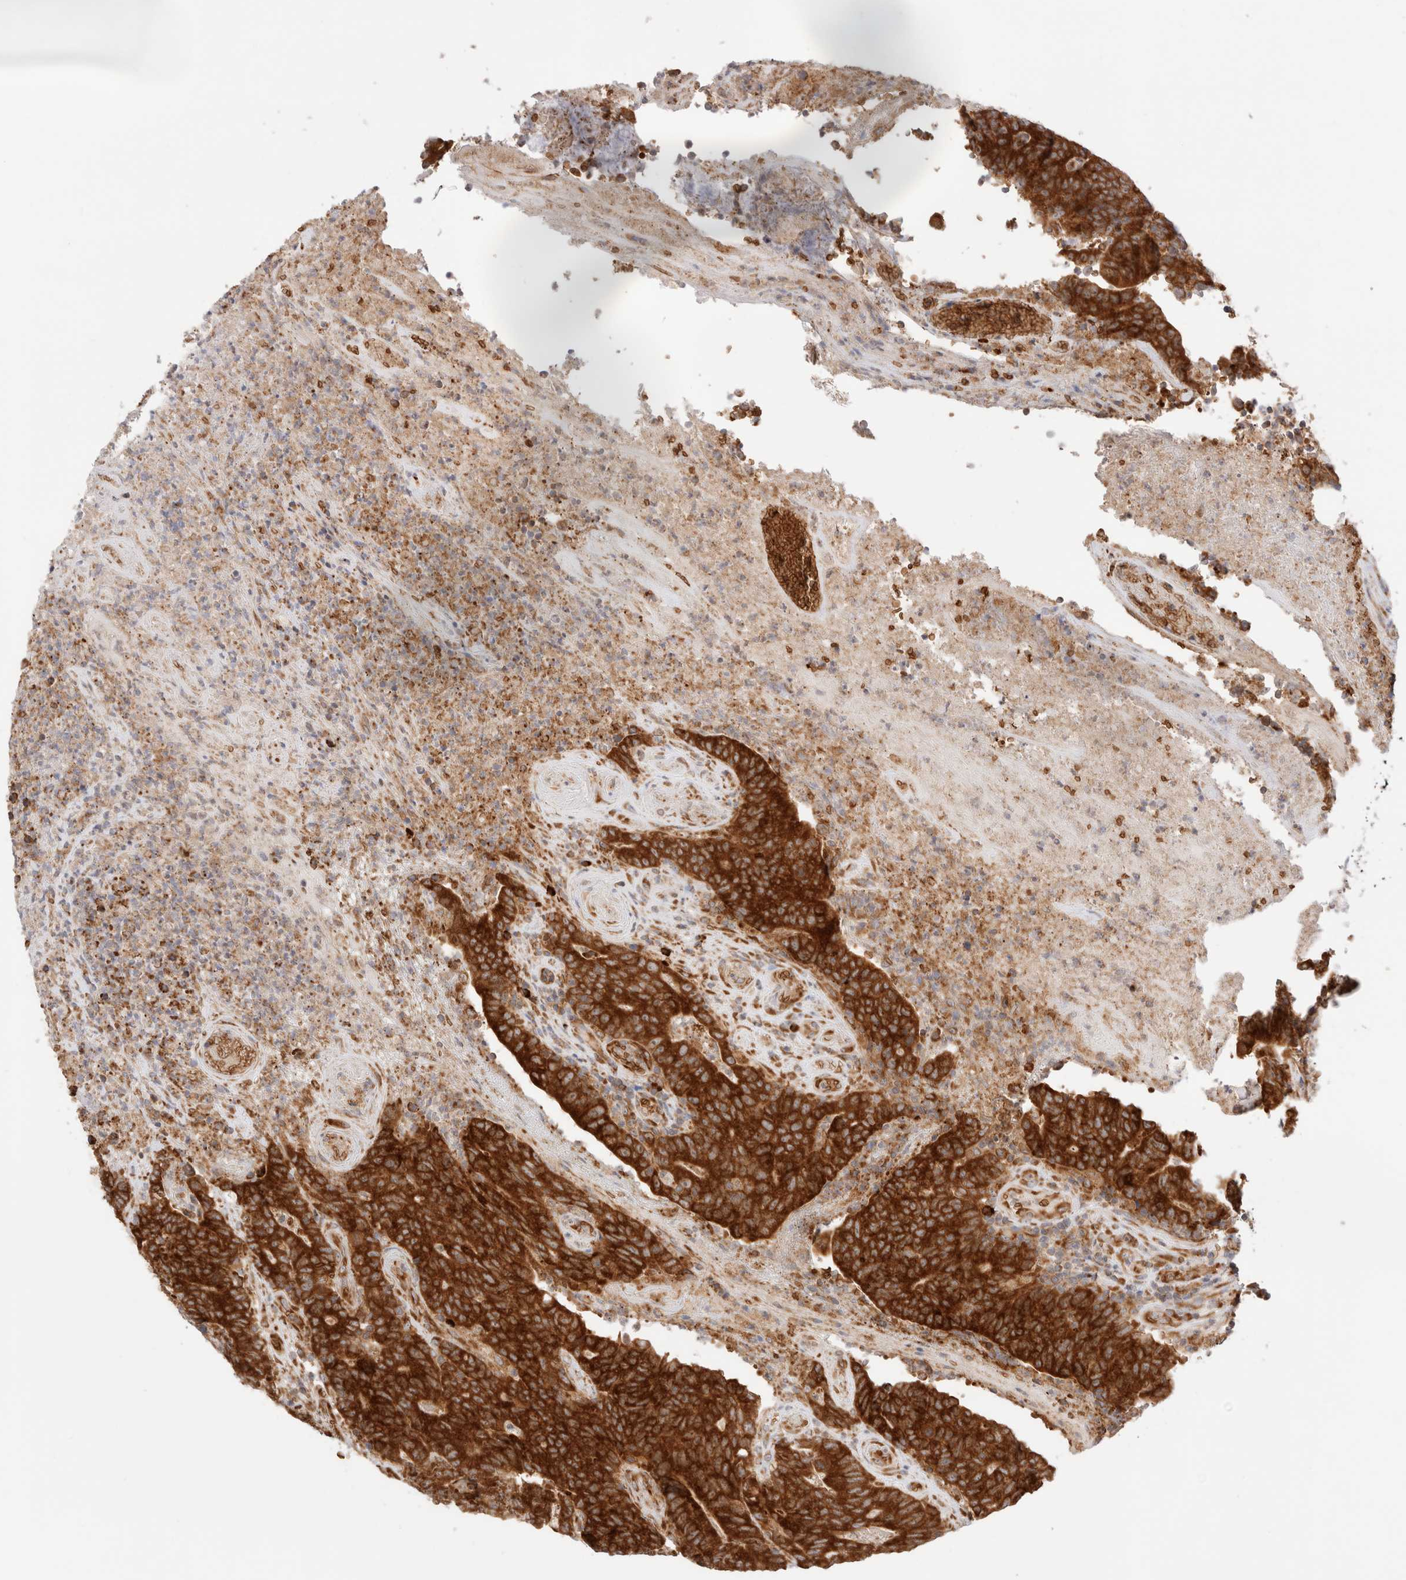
{"staining": {"intensity": "strong", "quantity": ">75%", "location": "cytoplasmic/membranous"}, "tissue": "colorectal cancer", "cell_type": "Tumor cells", "image_type": "cancer", "snomed": [{"axis": "morphology", "description": "Normal tissue, NOS"}, {"axis": "morphology", "description": "Adenocarcinoma, NOS"}, {"axis": "topography", "description": "Colon"}], "caption": "The image demonstrates a brown stain indicating the presence of a protein in the cytoplasmic/membranous of tumor cells in adenocarcinoma (colorectal). (DAB IHC with brightfield microscopy, high magnification).", "gene": "UTS2B", "patient": {"sex": "female", "age": 75}}